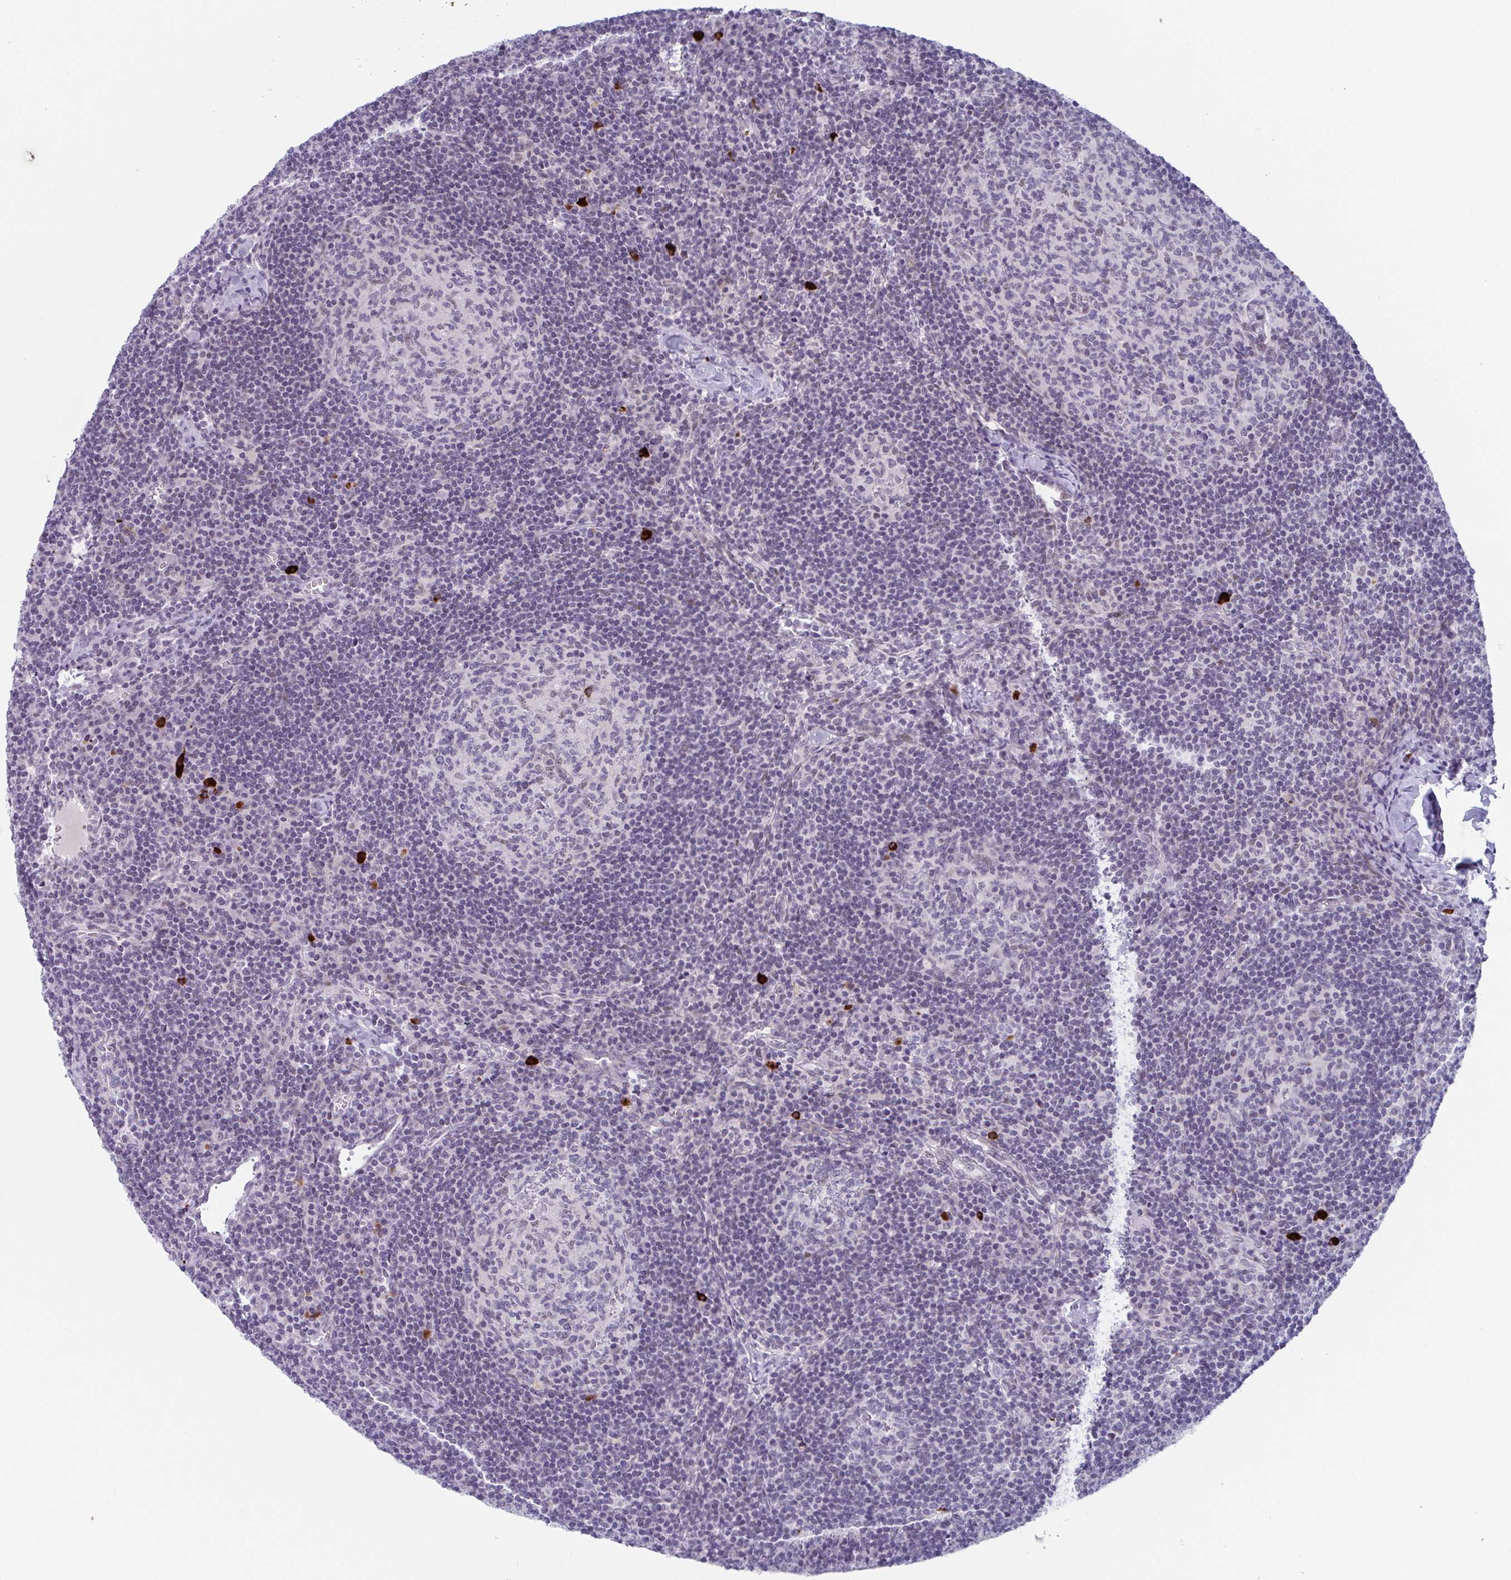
{"staining": {"intensity": "negative", "quantity": "none", "location": "none"}, "tissue": "lymph node", "cell_type": "Germinal center cells", "image_type": "normal", "snomed": [{"axis": "morphology", "description": "Normal tissue, NOS"}, {"axis": "topography", "description": "Lymph node"}], "caption": "A micrograph of lymph node stained for a protein reveals no brown staining in germinal center cells. The staining is performed using DAB (3,3'-diaminobenzidine) brown chromogen with nuclei counter-stained in using hematoxylin.", "gene": "ZFP64", "patient": {"sex": "male", "age": 67}}